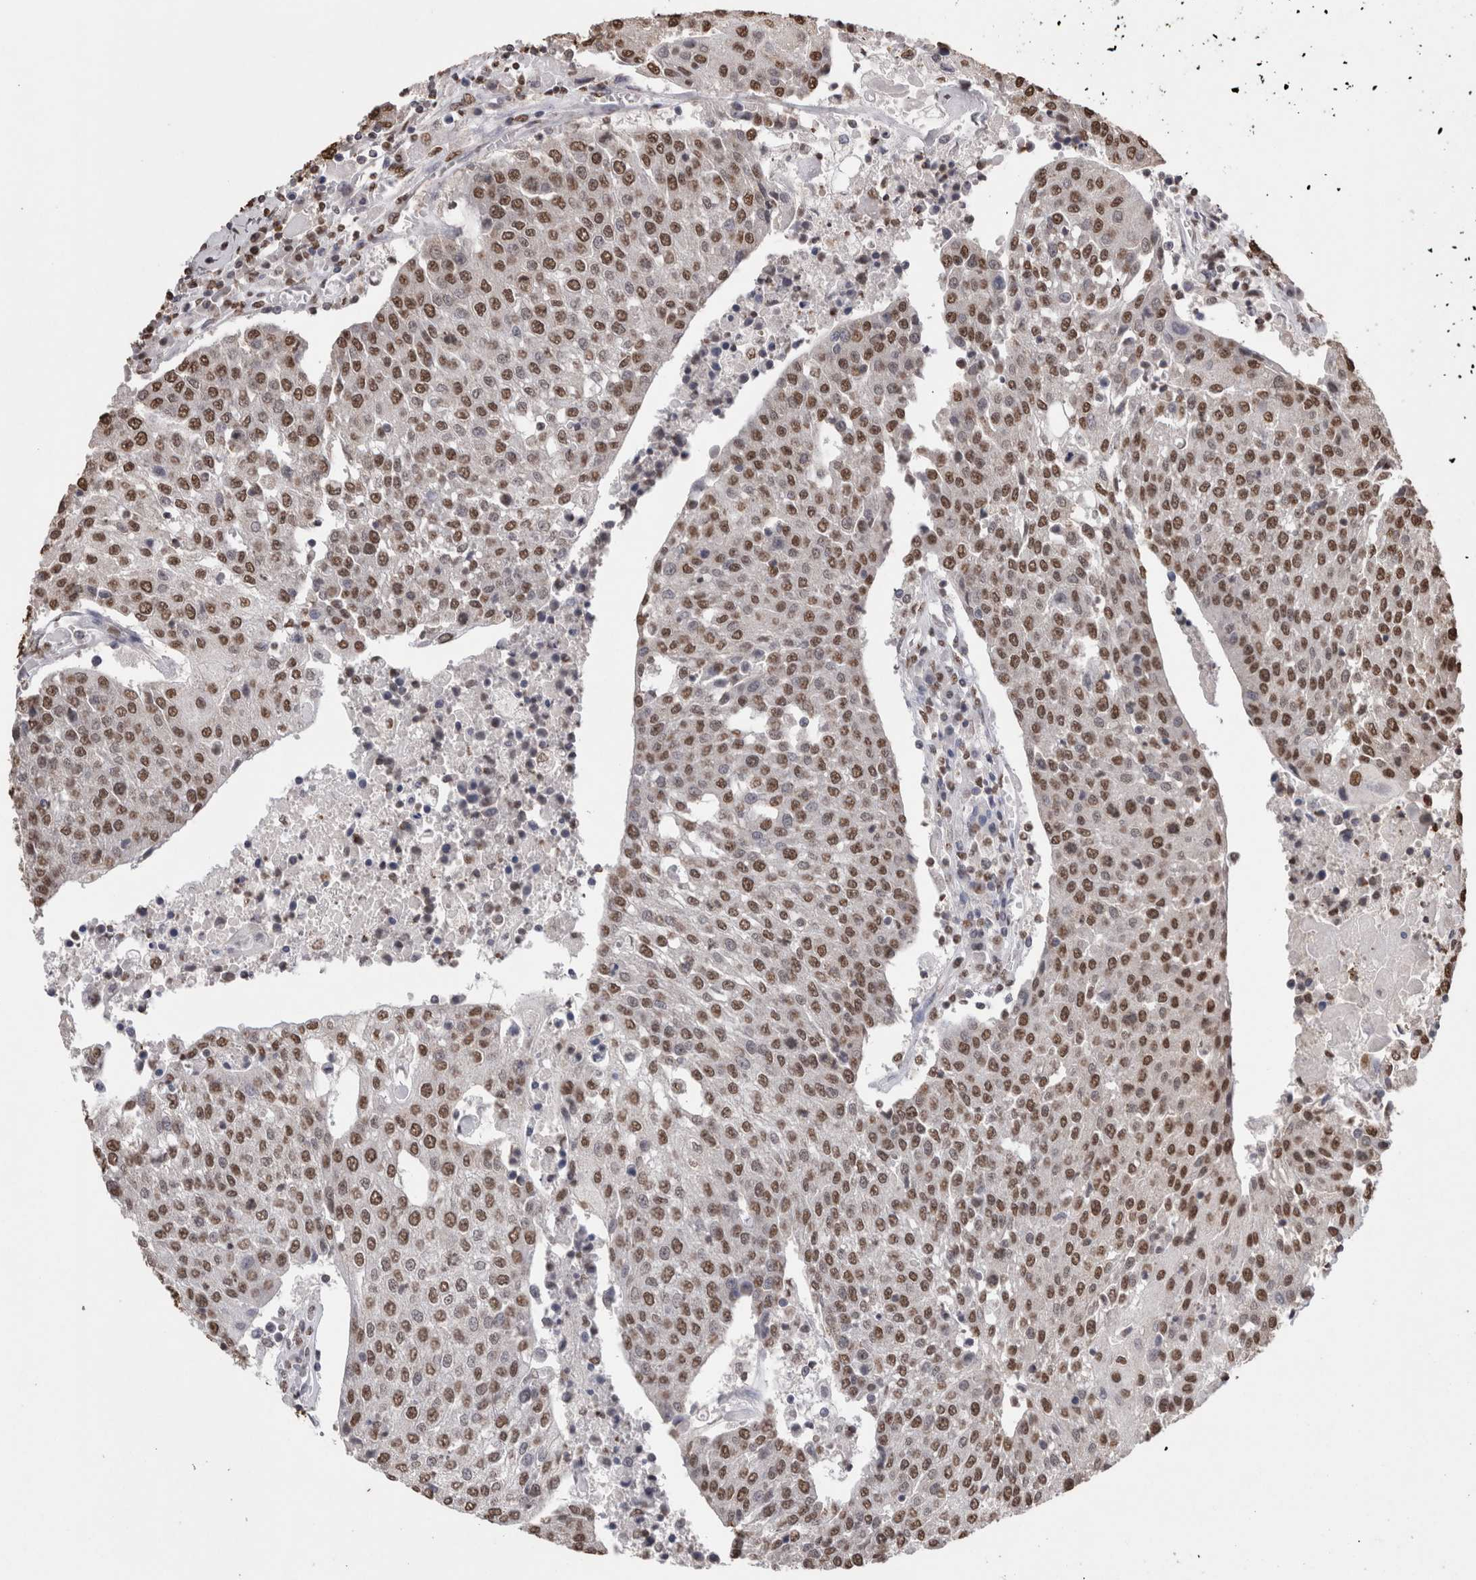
{"staining": {"intensity": "moderate", "quantity": ">75%", "location": "nuclear"}, "tissue": "urothelial cancer", "cell_type": "Tumor cells", "image_type": "cancer", "snomed": [{"axis": "morphology", "description": "Urothelial carcinoma, High grade"}, {"axis": "topography", "description": "Urinary bladder"}], "caption": "Human urothelial cancer stained for a protein (brown) demonstrates moderate nuclear positive expression in approximately >75% of tumor cells.", "gene": "NTHL1", "patient": {"sex": "female", "age": 85}}